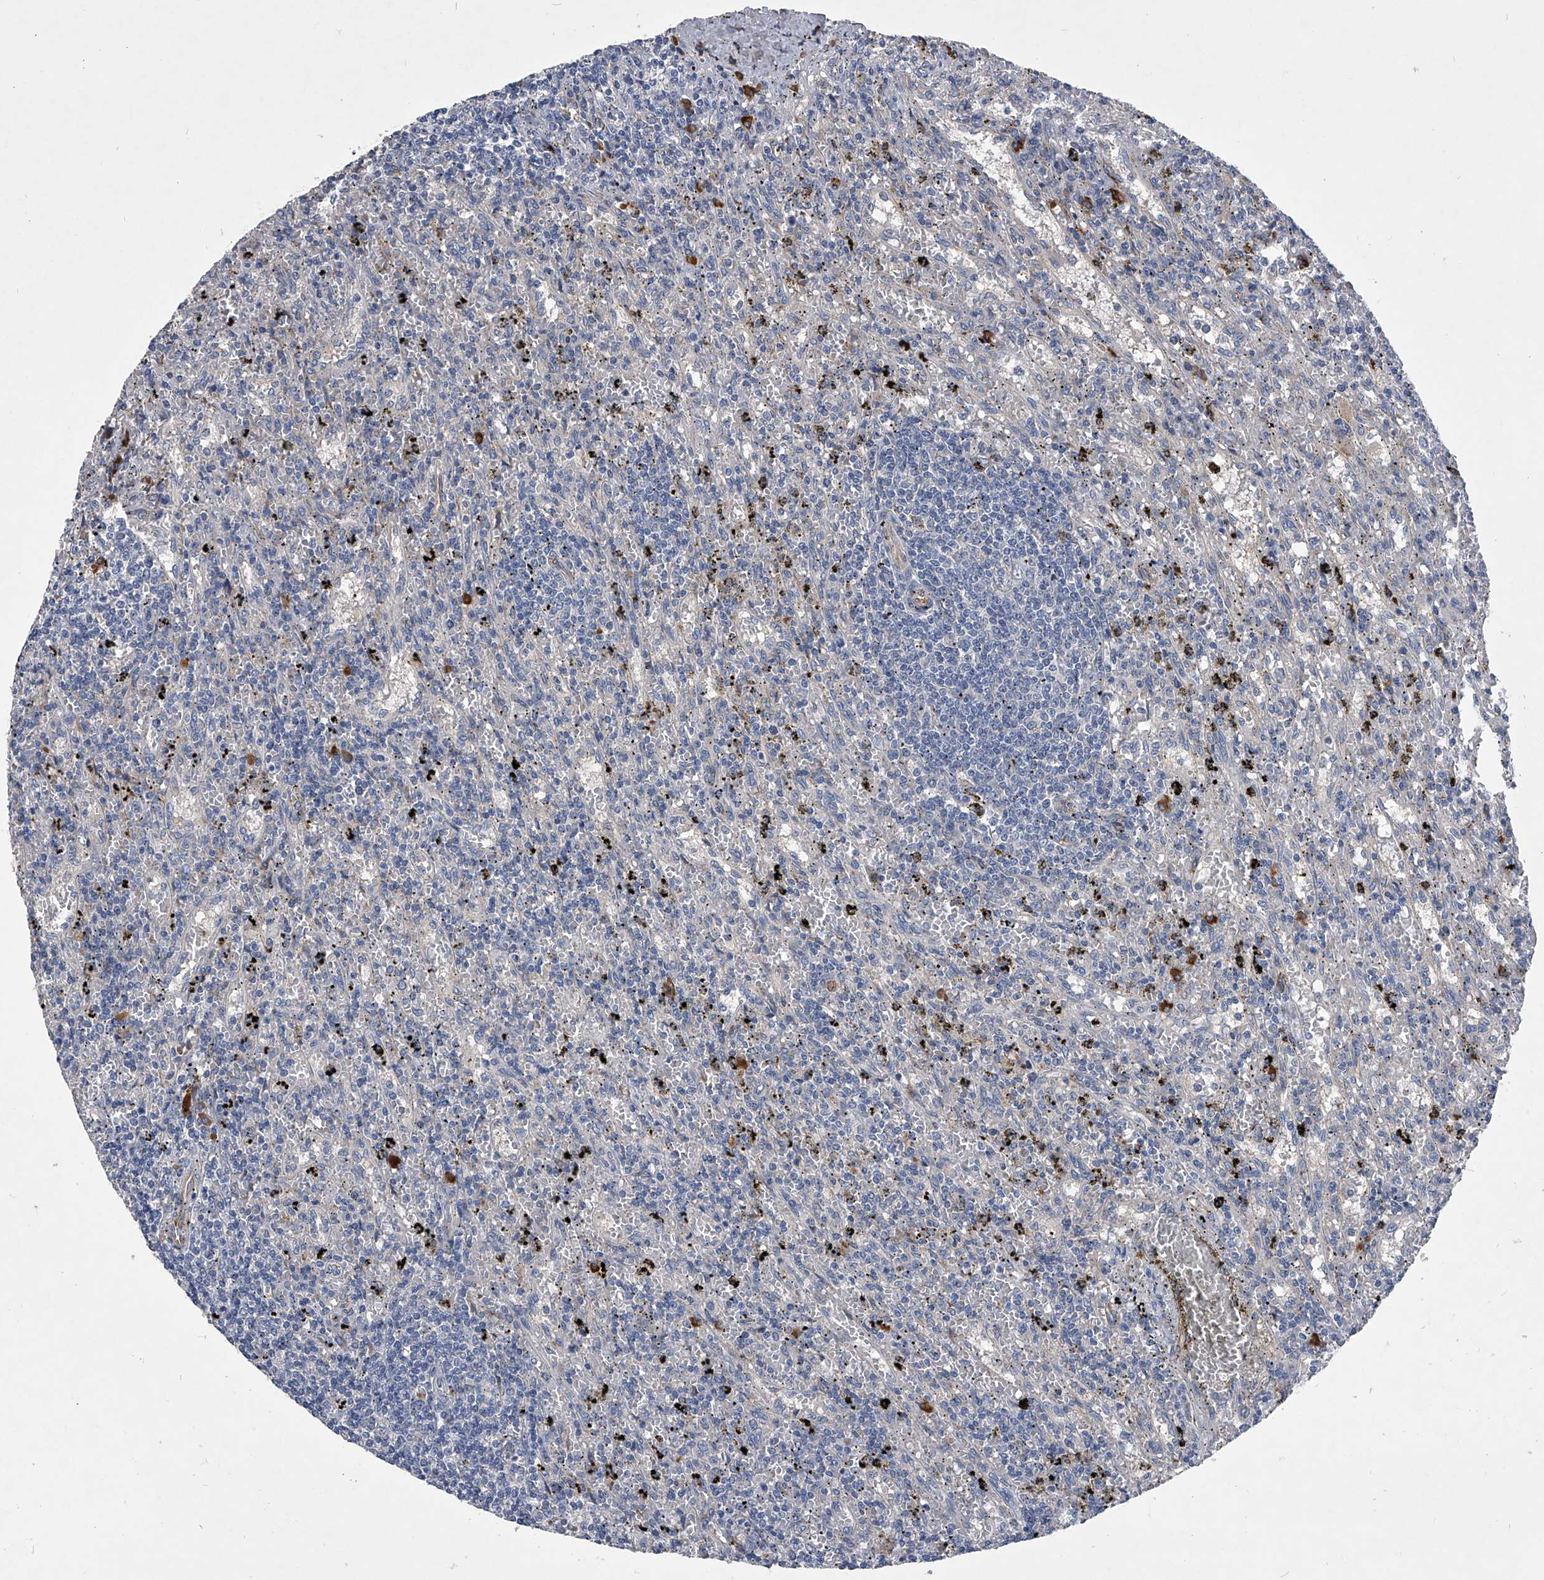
{"staining": {"intensity": "negative", "quantity": "none", "location": "none"}, "tissue": "lymphoma", "cell_type": "Tumor cells", "image_type": "cancer", "snomed": [{"axis": "morphology", "description": "Malignant lymphoma, non-Hodgkin's type, Low grade"}, {"axis": "topography", "description": "Spleen"}], "caption": "Tumor cells show no significant protein expression in low-grade malignant lymphoma, non-Hodgkin's type. Brightfield microscopy of IHC stained with DAB (brown) and hematoxylin (blue), captured at high magnification.", "gene": "CCR4", "patient": {"sex": "male", "age": 76}}